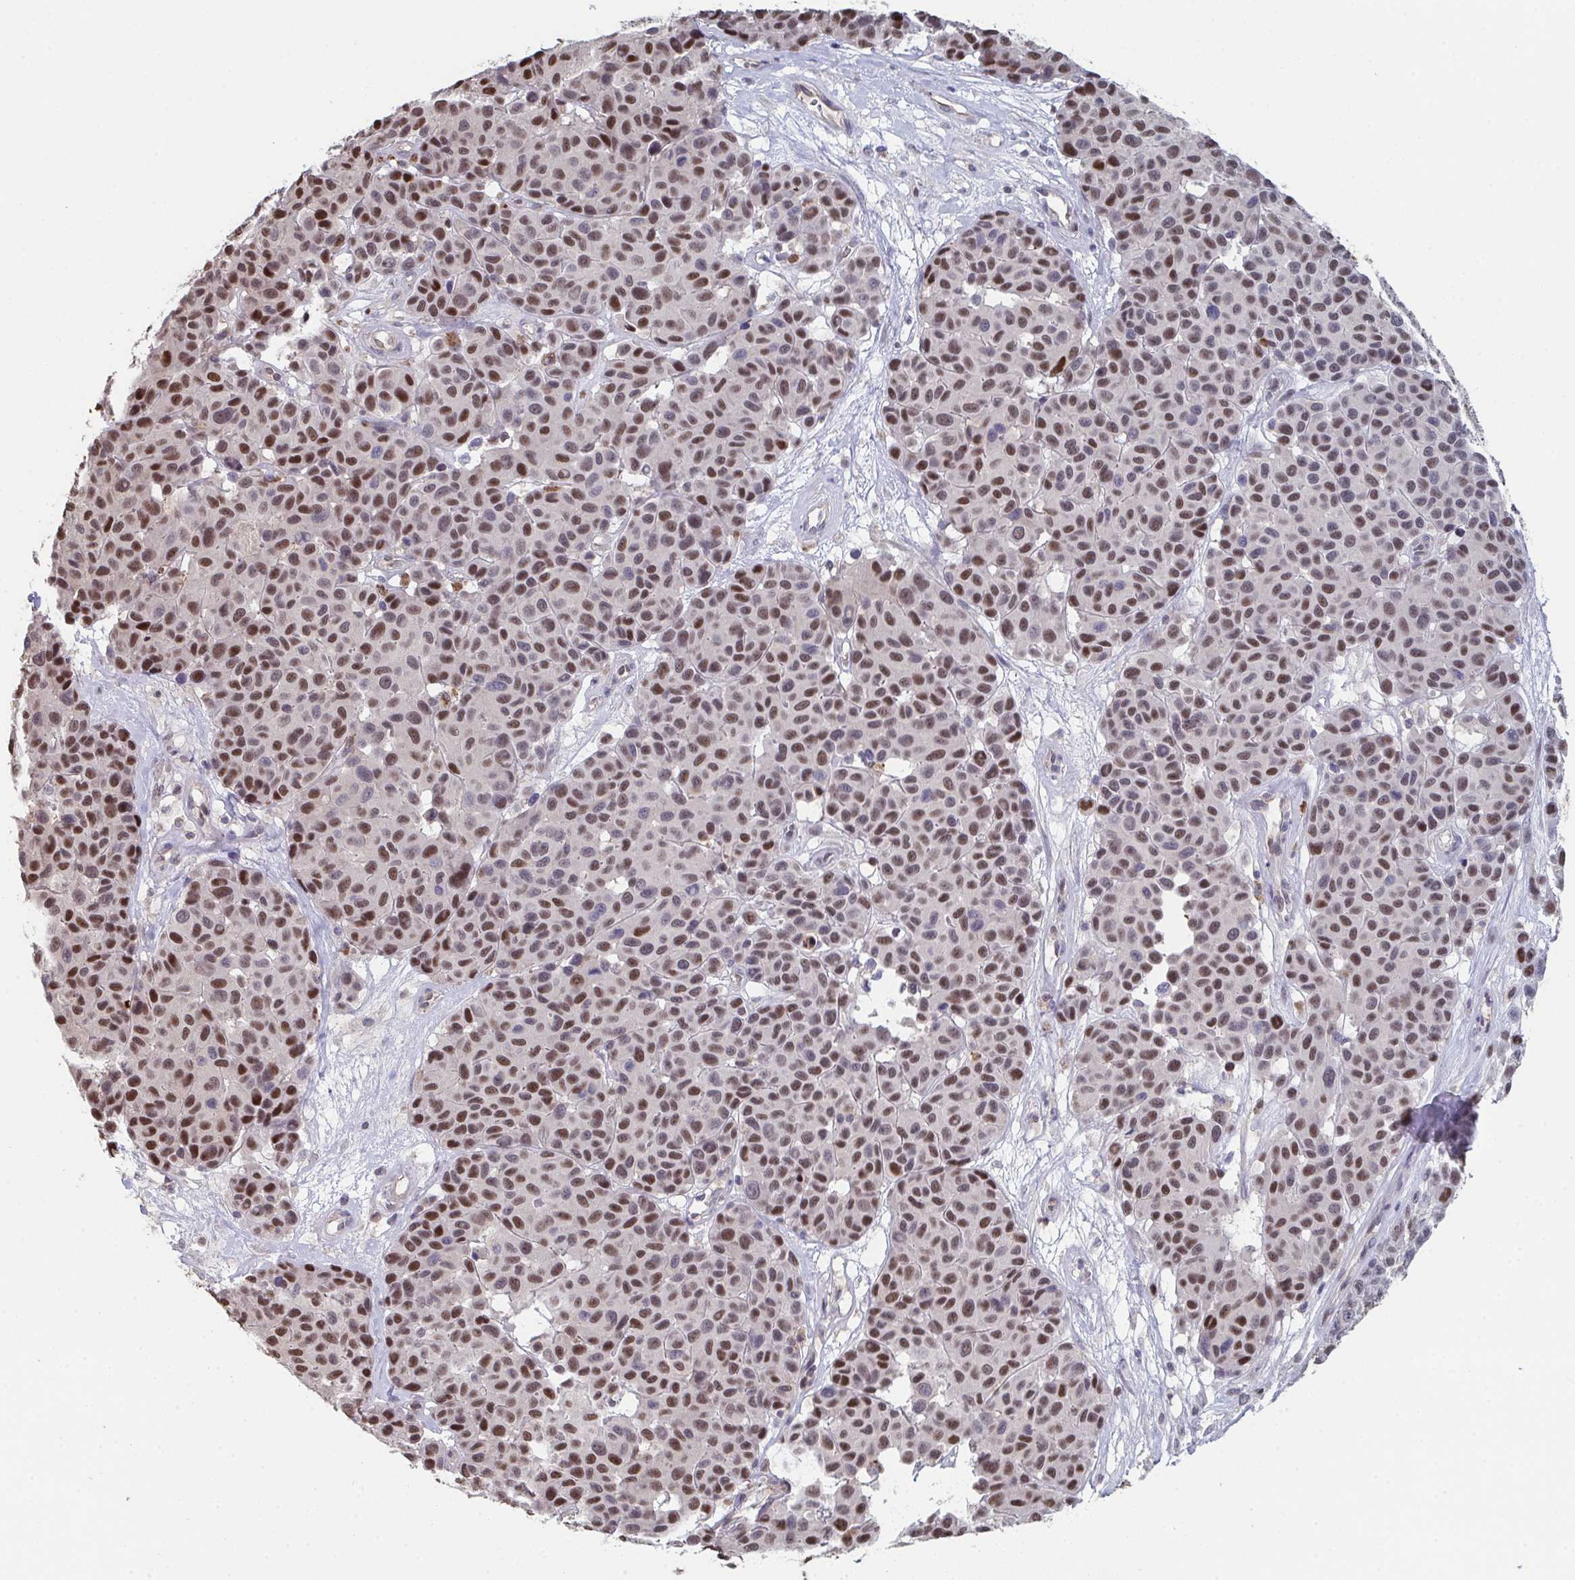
{"staining": {"intensity": "strong", "quantity": "25%-75%", "location": "nuclear"}, "tissue": "melanoma", "cell_type": "Tumor cells", "image_type": "cancer", "snomed": [{"axis": "morphology", "description": "Malignant melanoma, NOS"}, {"axis": "topography", "description": "Skin"}], "caption": "The immunohistochemical stain shows strong nuclear positivity in tumor cells of melanoma tissue.", "gene": "ACD", "patient": {"sex": "female", "age": 66}}